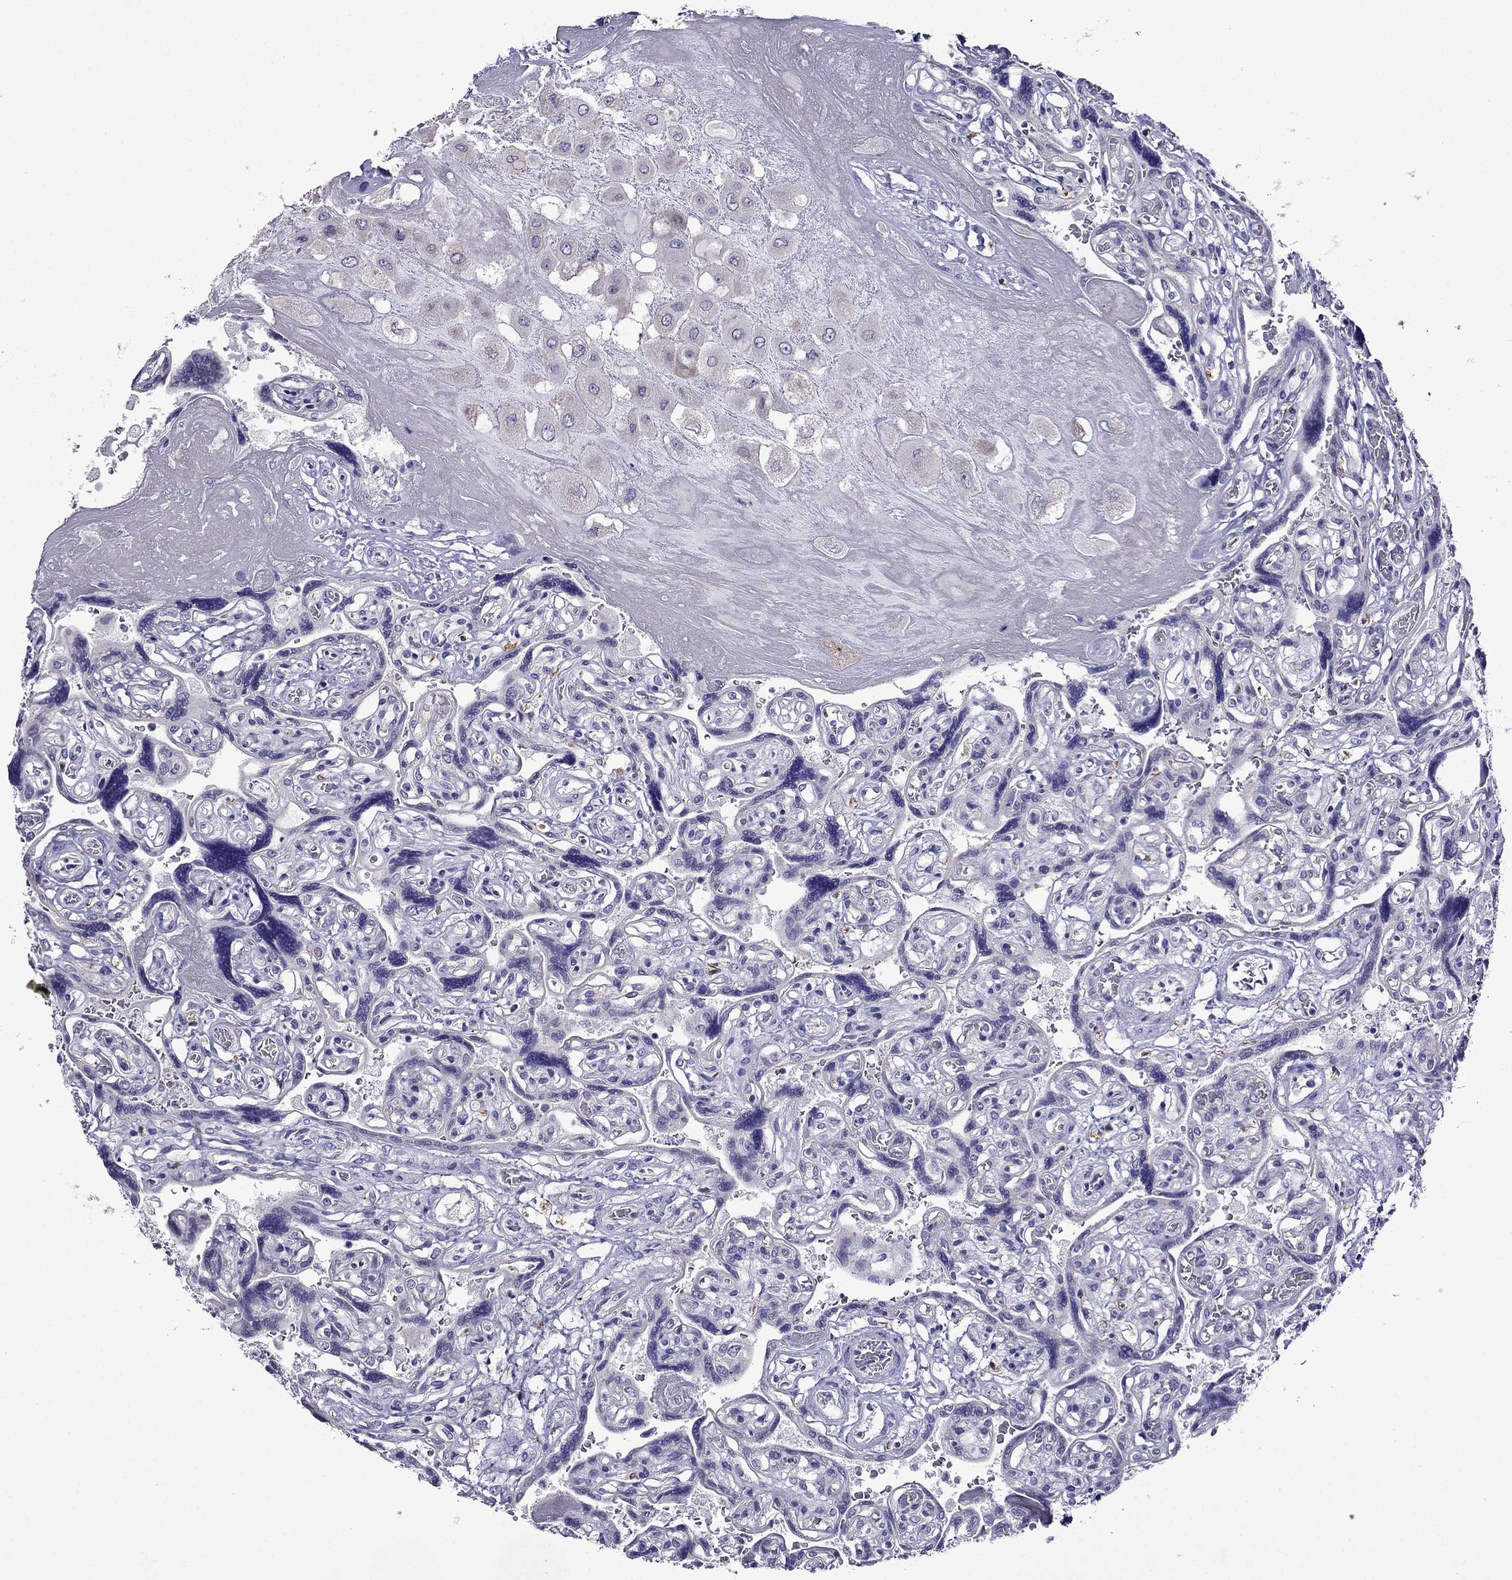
{"staining": {"intensity": "negative", "quantity": "none", "location": "none"}, "tissue": "placenta", "cell_type": "Decidual cells", "image_type": "normal", "snomed": [{"axis": "morphology", "description": "Normal tissue, NOS"}, {"axis": "topography", "description": "Placenta"}], "caption": "DAB immunohistochemical staining of benign placenta reveals no significant staining in decidual cells.", "gene": "TDRD1", "patient": {"sex": "female", "age": 32}}